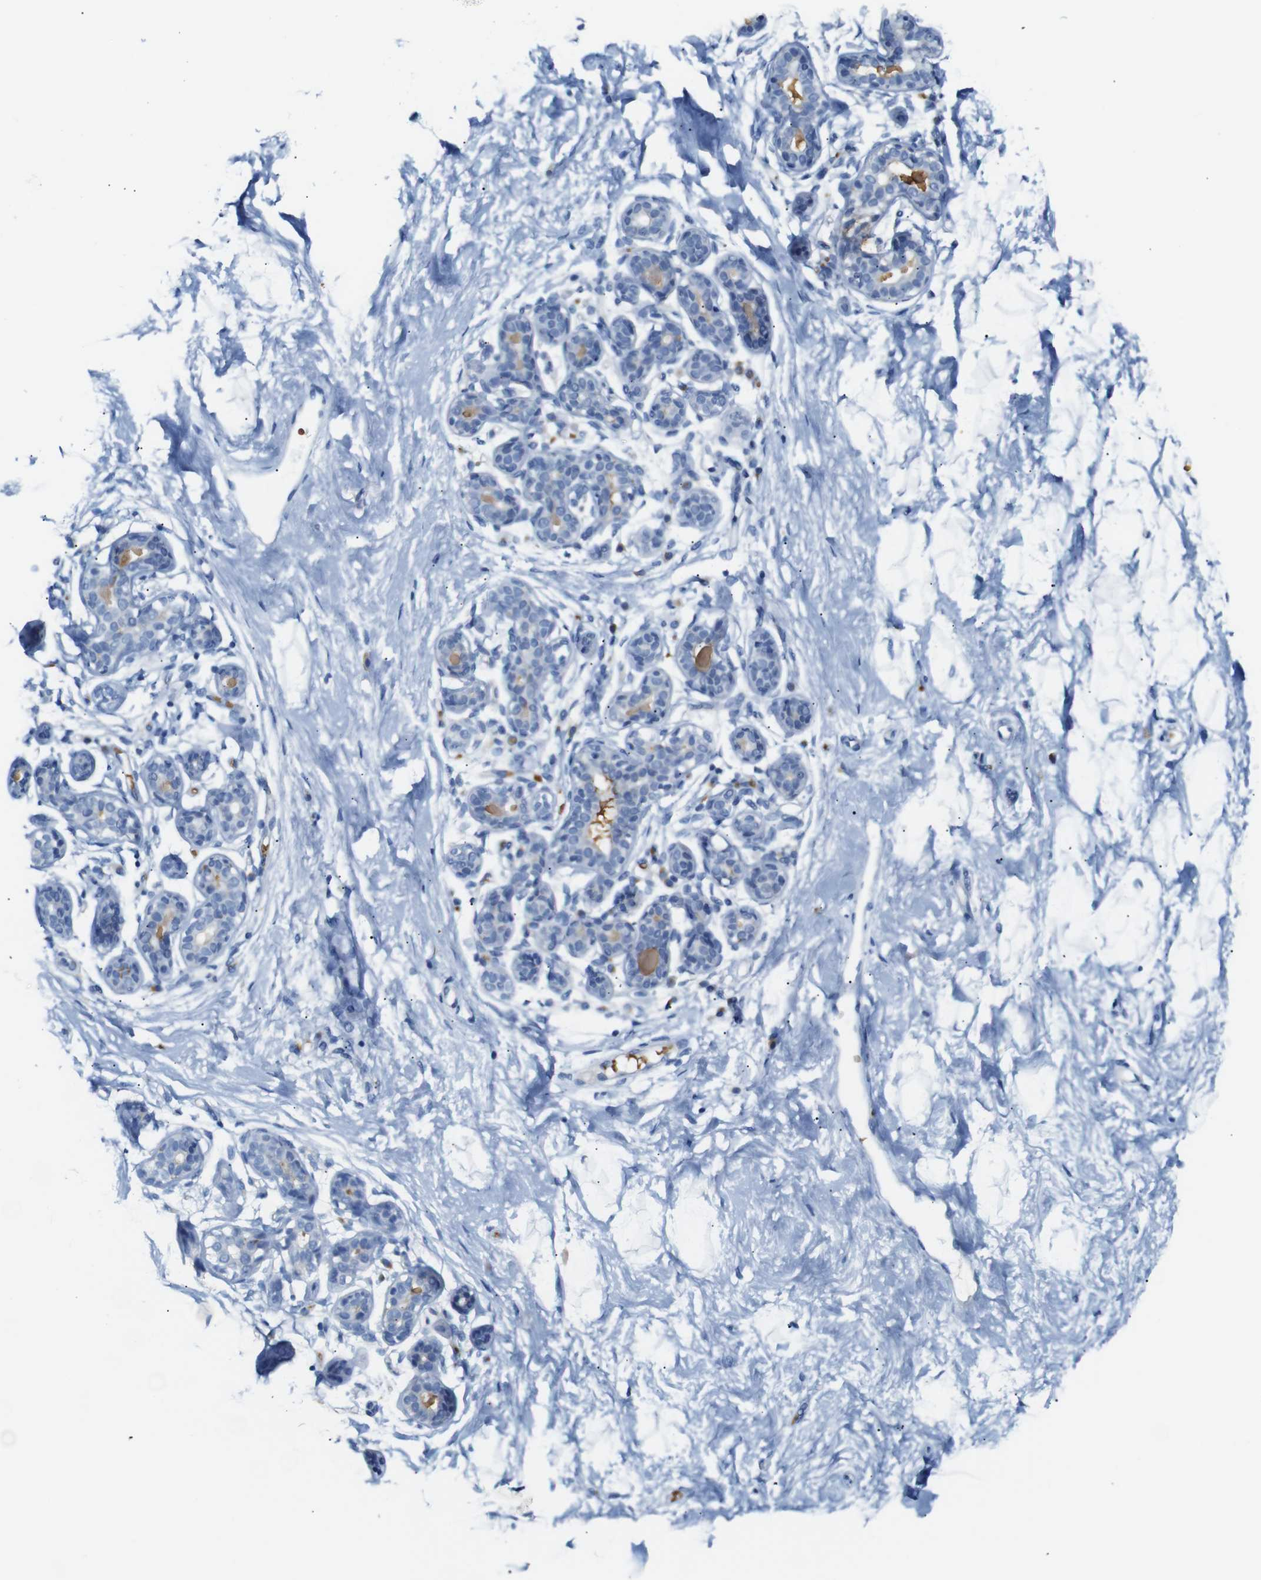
{"staining": {"intensity": "negative", "quantity": "none", "location": "none"}, "tissue": "breast", "cell_type": "Adipocytes", "image_type": "normal", "snomed": [{"axis": "morphology", "description": "Normal tissue, NOS"}, {"axis": "topography", "description": "Breast"}], "caption": "Immunohistochemistry (IHC) of unremarkable human breast shows no positivity in adipocytes.", "gene": "ERVMER34", "patient": {"sex": "female", "age": 23}}